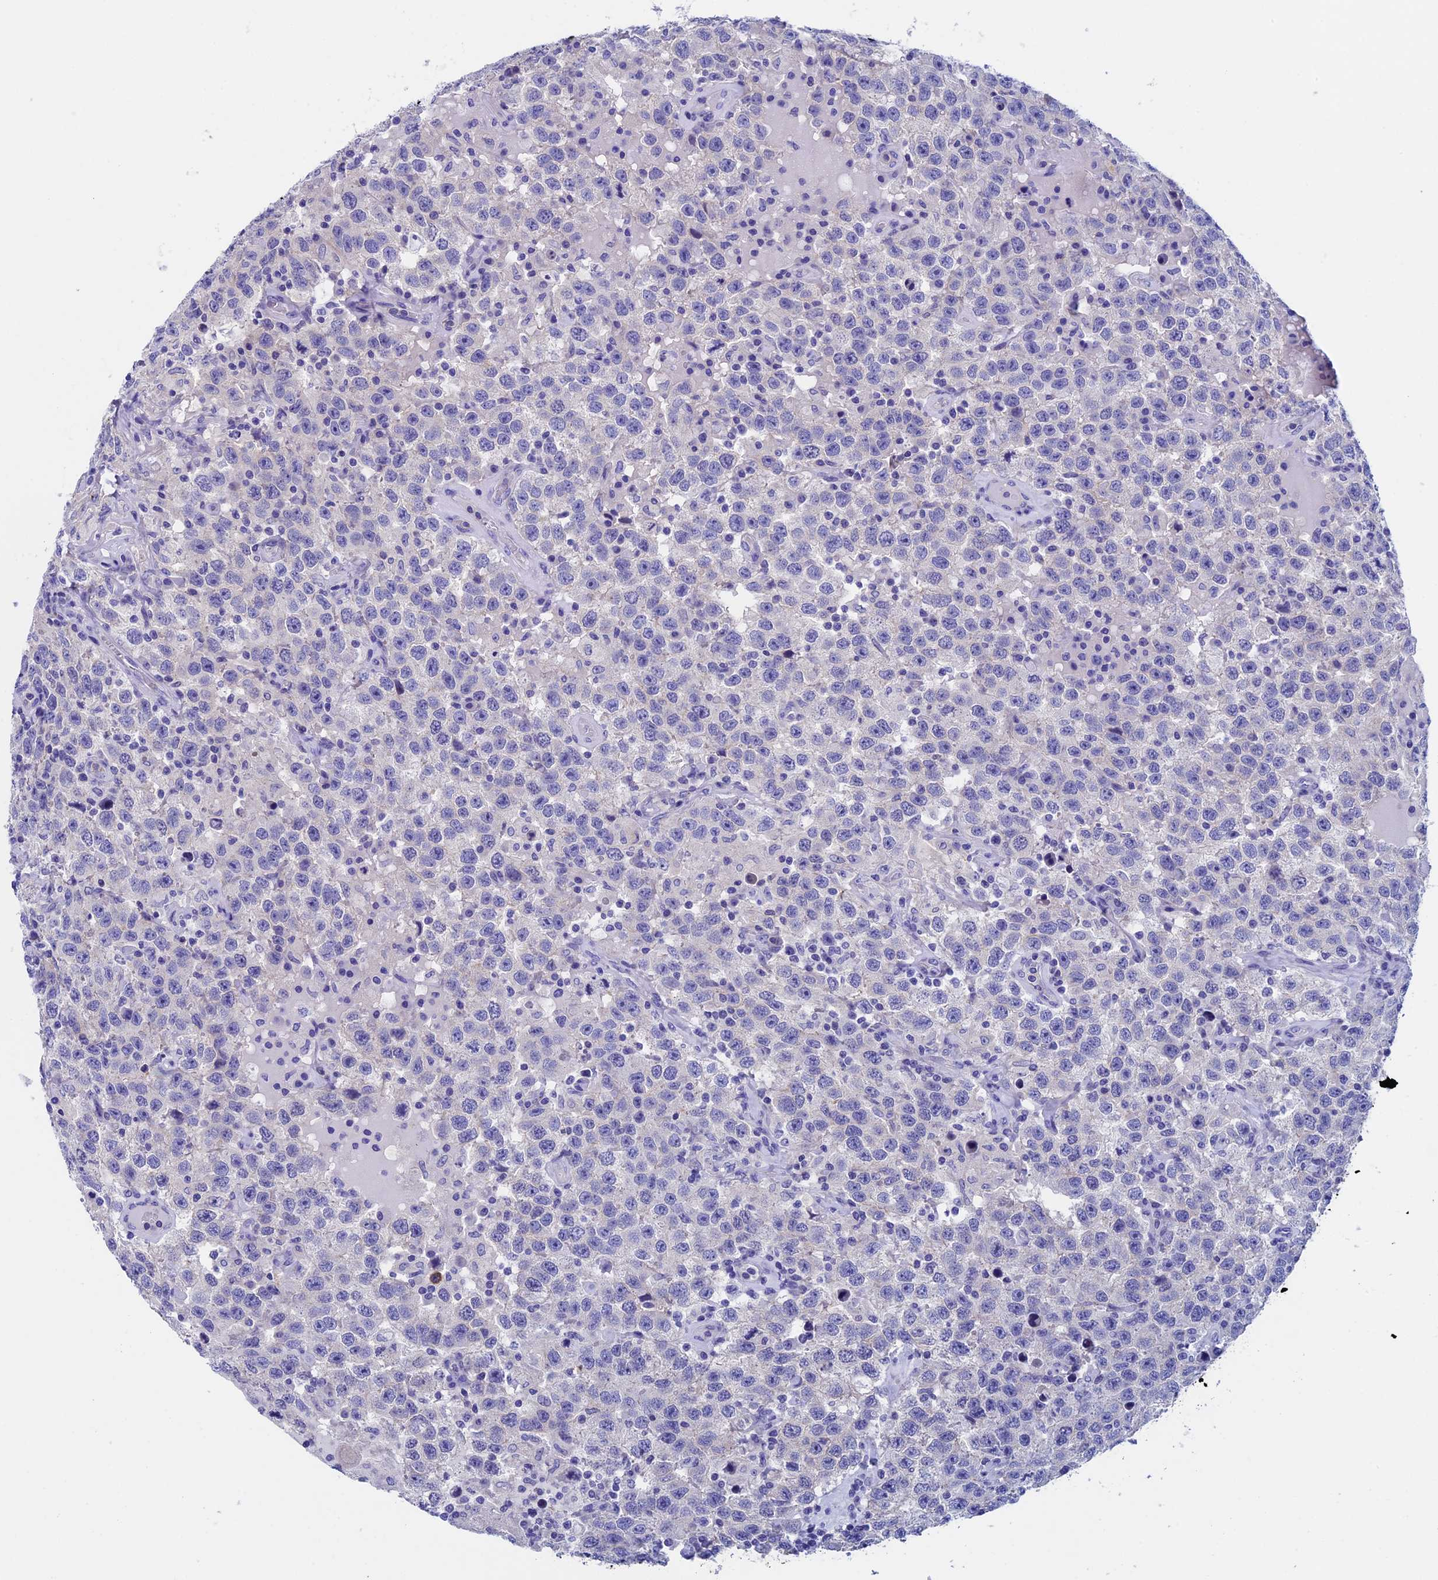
{"staining": {"intensity": "negative", "quantity": "none", "location": "none"}, "tissue": "testis cancer", "cell_type": "Tumor cells", "image_type": "cancer", "snomed": [{"axis": "morphology", "description": "Seminoma, NOS"}, {"axis": "topography", "description": "Testis"}], "caption": "Photomicrograph shows no protein staining in tumor cells of seminoma (testis) tissue.", "gene": "ADH7", "patient": {"sex": "male", "age": 41}}